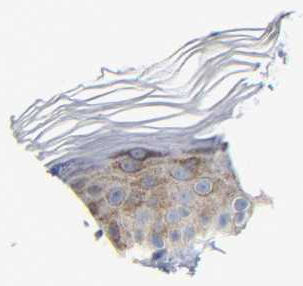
{"staining": {"intensity": "moderate", "quantity": ">75%", "location": "cytoplasmic/membranous"}, "tissue": "skin", "cell_type": "Fibroblasts", "image_type": "normal", "snomed": [{"axis": "morphology", "description": "Normal tissue, NOS"}, {"axis": "topography", "description": "Skin"}], "caption": "Unremarkable skin shows moderate cytoplasmic/membranous positivity in approximately >75% of fibroblasts The protein of interest is shown in brown color, while the nuclei are stained blue..", "gene": "REL", "patient": {"sex": "female", "age": 19}}